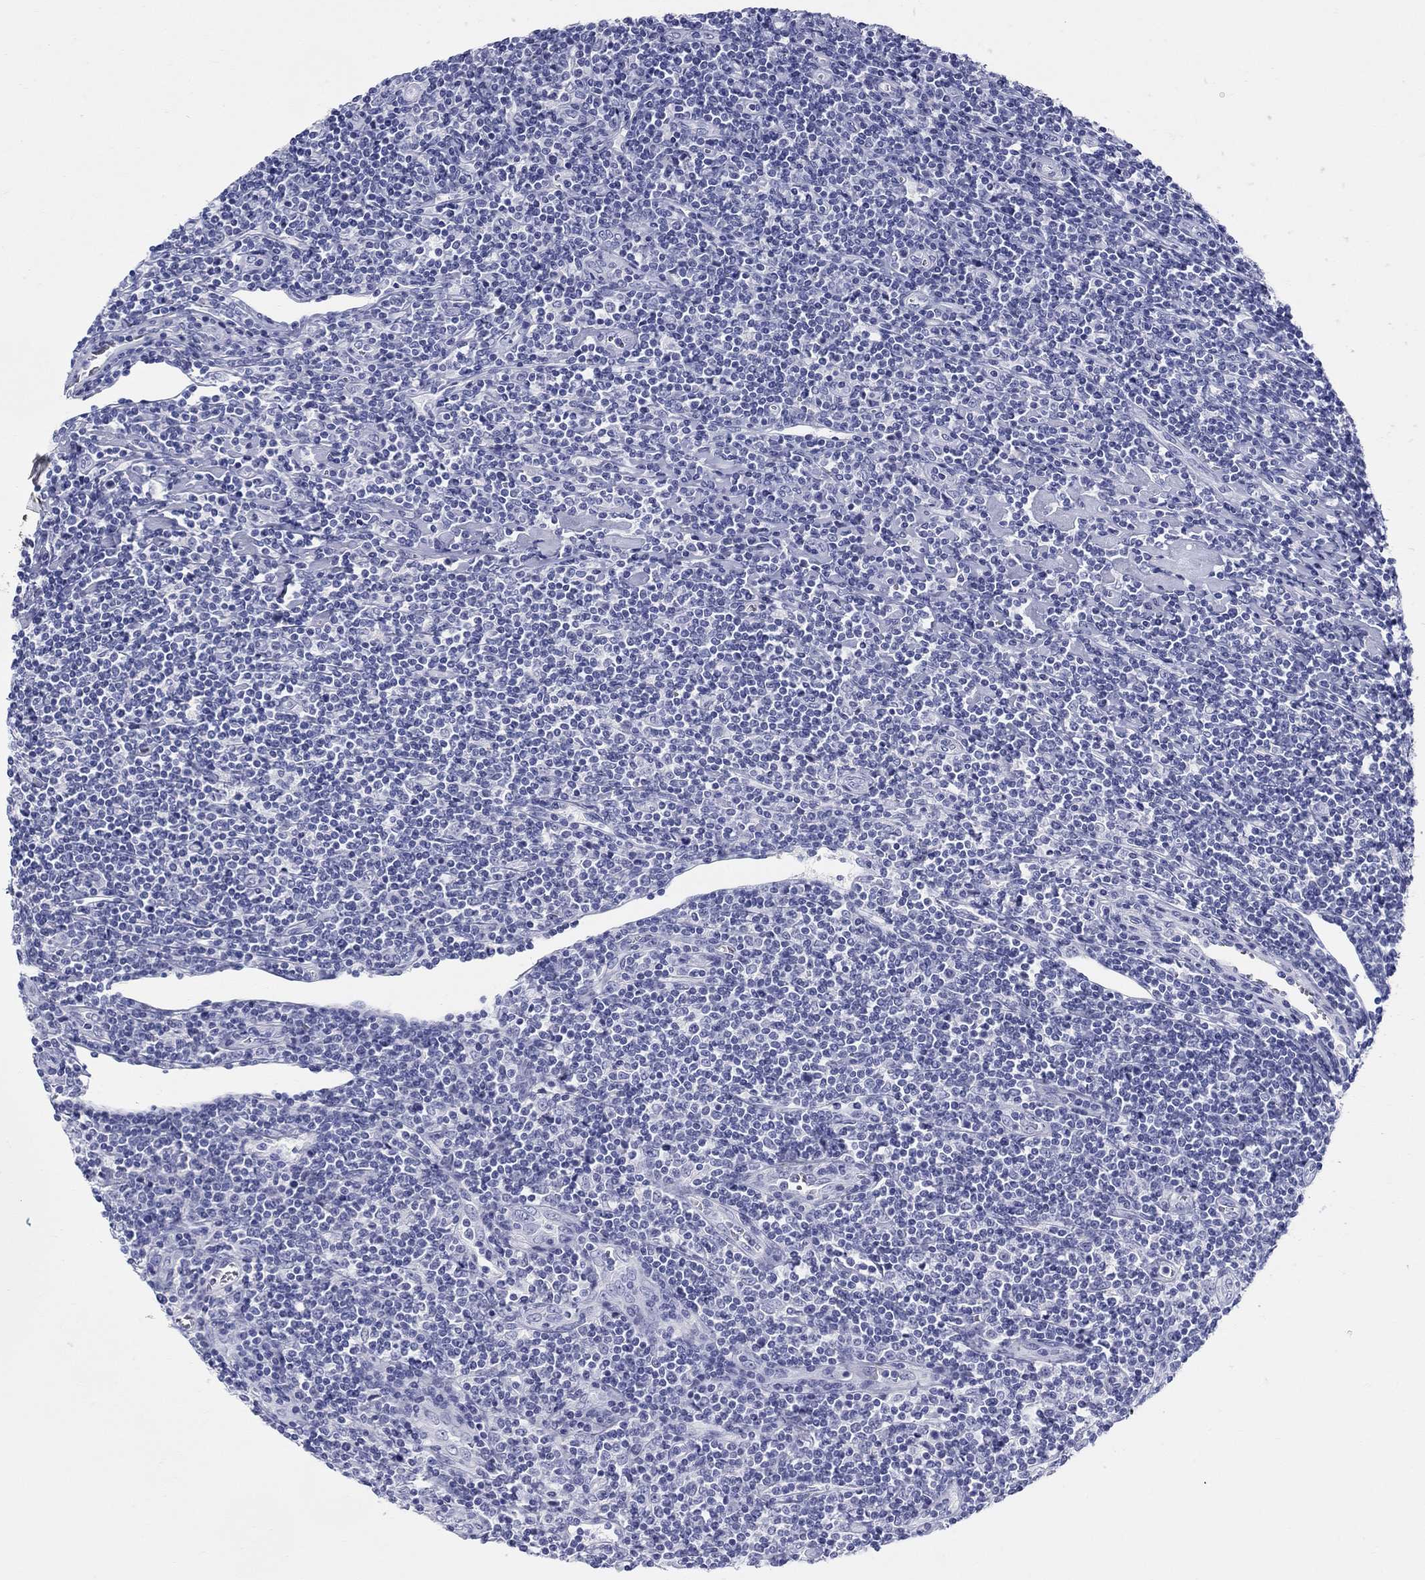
{"staining": {"intensity": "negative", "quantity": "none", "location": "none"}, "tissue": "lymphoma", "cell_type": "Tumor cells", "image_type": "cancer", "snomed": [{"axis": "morphology", "description": "Hodgkin's disease, NOS"}, {"axis": "topography", "description": "Lymph node"}], "caption": "This is an immunohistochemistry image of lymphoma. There is no expression in tumor cells.", "gene": "LAMP5", "patient": {"sex": "male", "age": 40}}